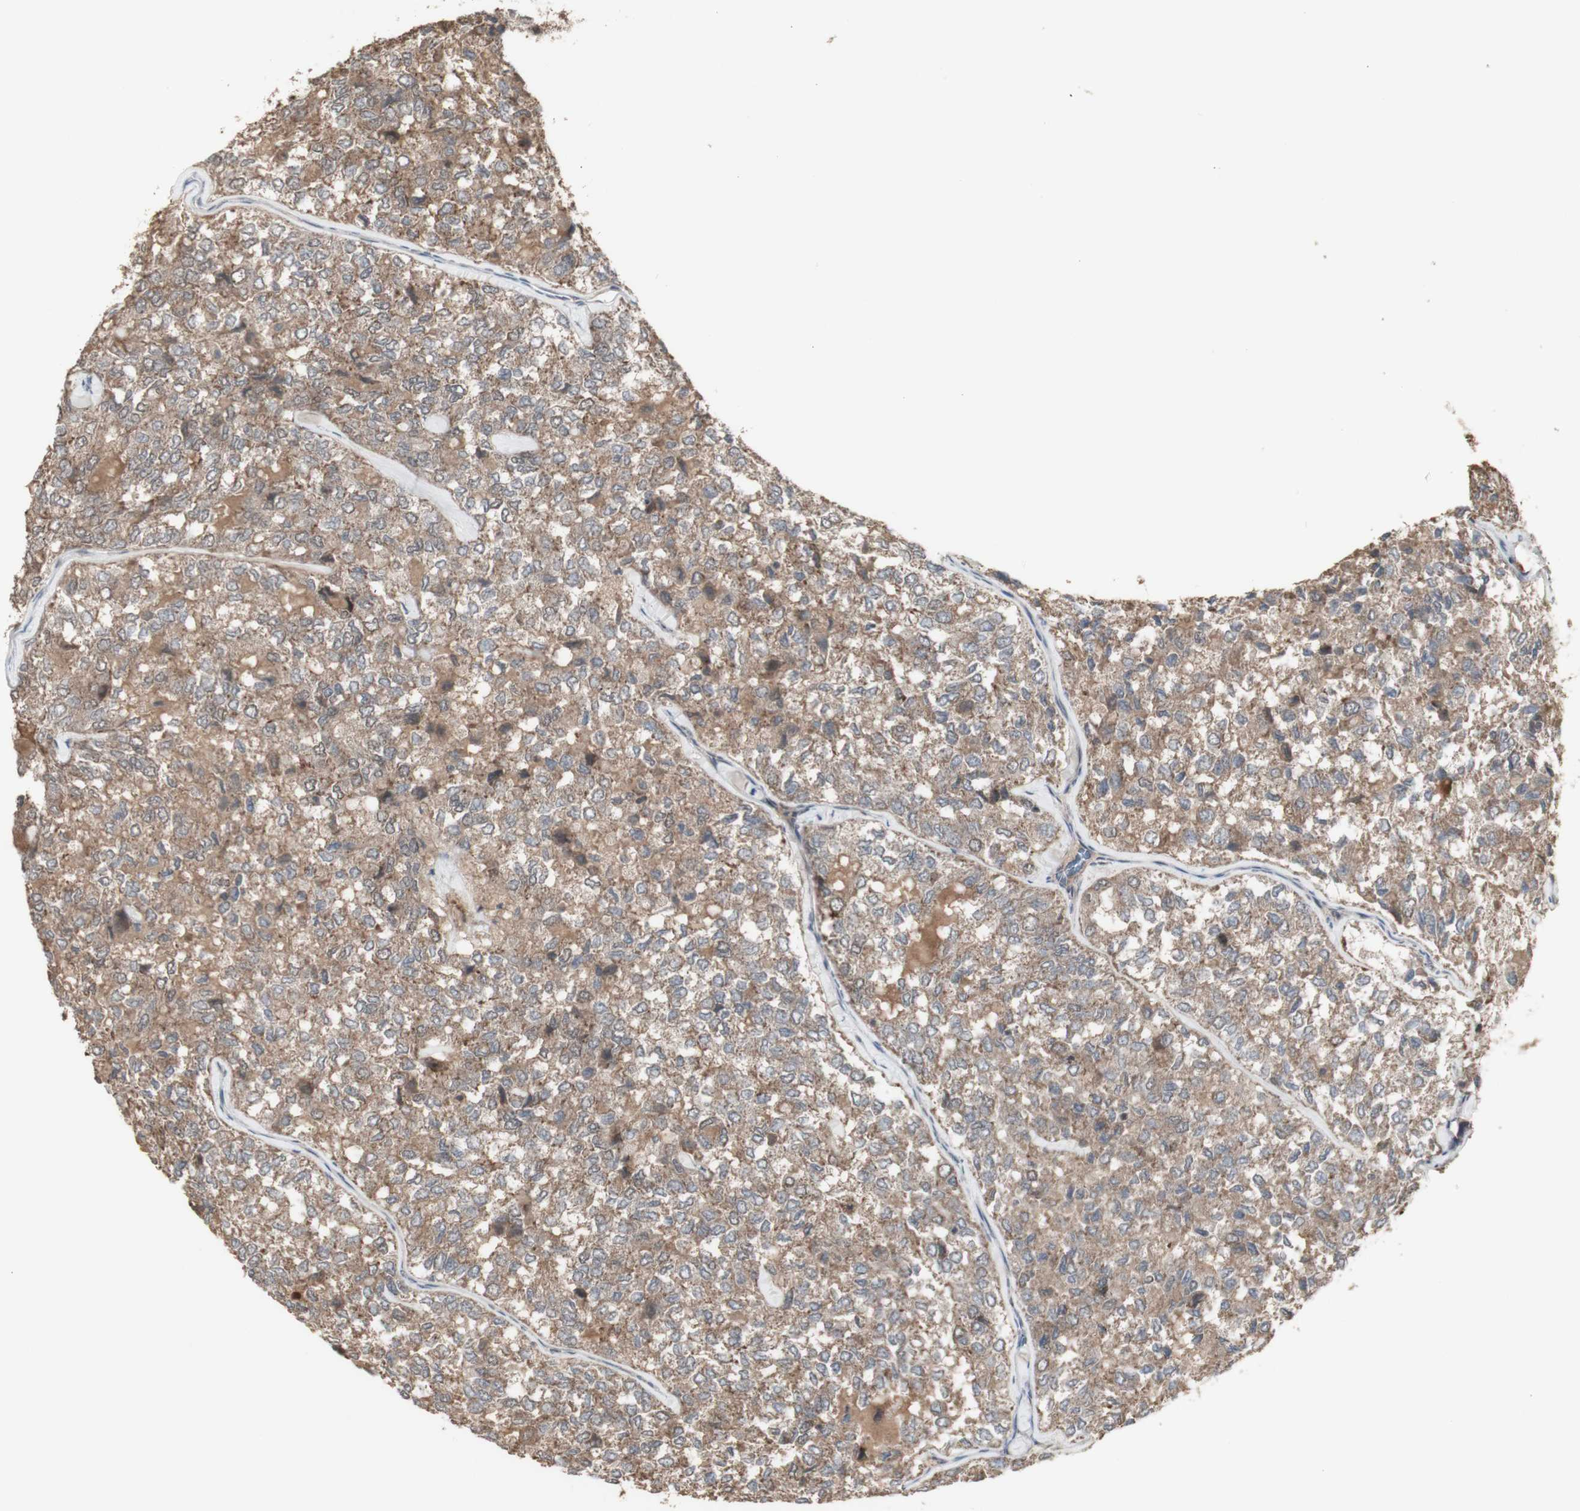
{"staining": {"intensity": "moderate", "quantity": ">75%", "location": "cytoplasmic/membranous"}, "tissue": "thyroid cancer", "cell_type": "Tumor cells", "image_type": "cancer", "snomed": [{"axis": "morphology", "description": "Follicular adenoma carcinoma, NOS"}, {"axis": "topography", "description": "Thyroid gland"}], "caption": "This is a micrograph of IHC staining of follicular adenoma carcinoma (thyroid), which shows moderate expression in the cytoplasmic/membranous of tumor cells.", "gene": "ALOX12", "patient": {"sex": "male", "age": 75}}